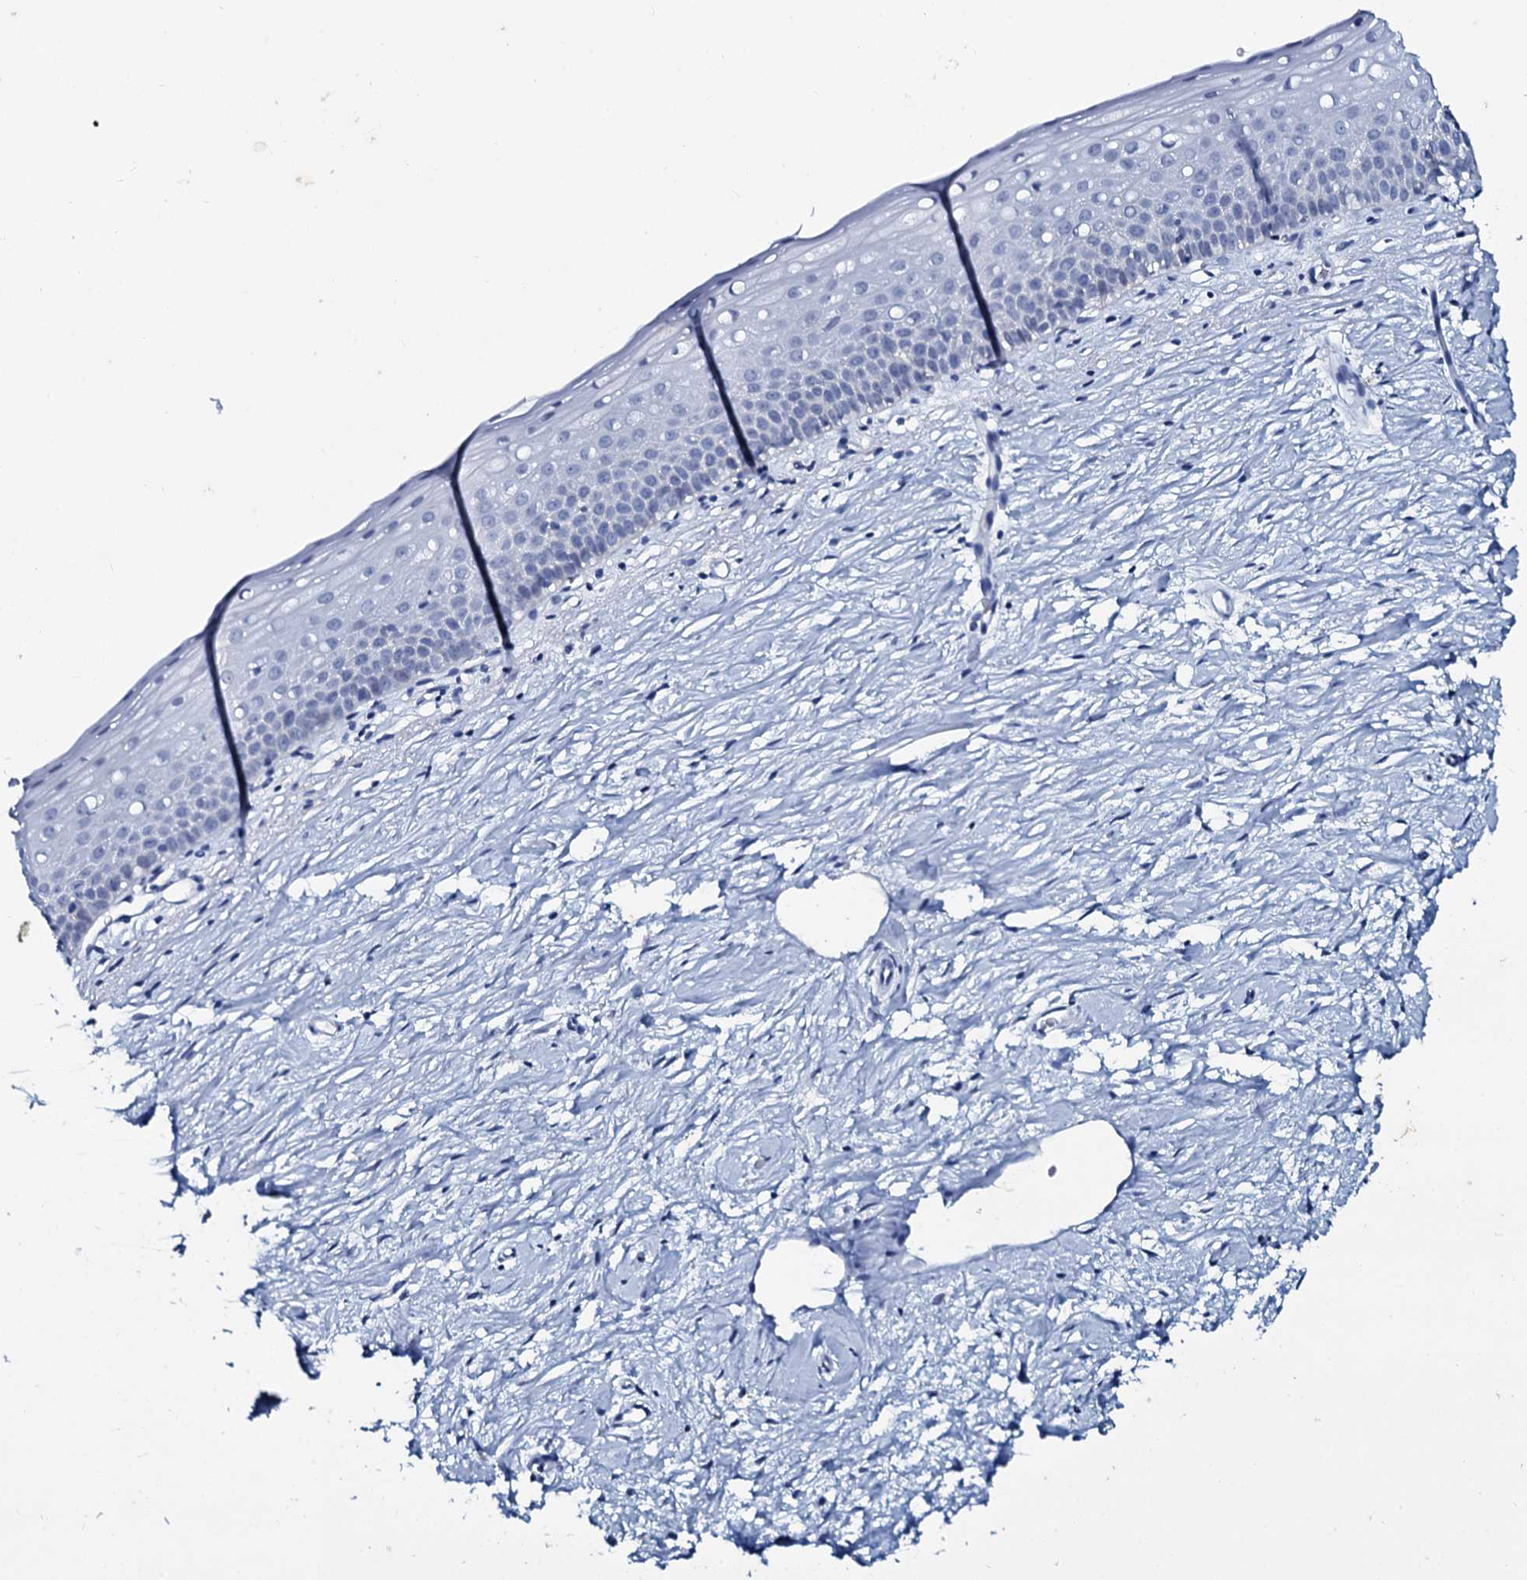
{"staining": {"intensity": "negative", "quantity": "none", "location": "none"}, "tissue": "cervix", "cell_type": "Glandular cells", "image_type": "normal", "snomed": [{"axis": "morphology", "description": "Normal tissue, NOS"}, {"axis": "topography", "description": "Cervix"}], "caption": "Immunohistochemical staining of benign cervix shows no significant positivity in glandular cells. Nuclei are stained in blue.", "gene": "SLC4A7", "patient": {"sex": "female", "age": 57}}